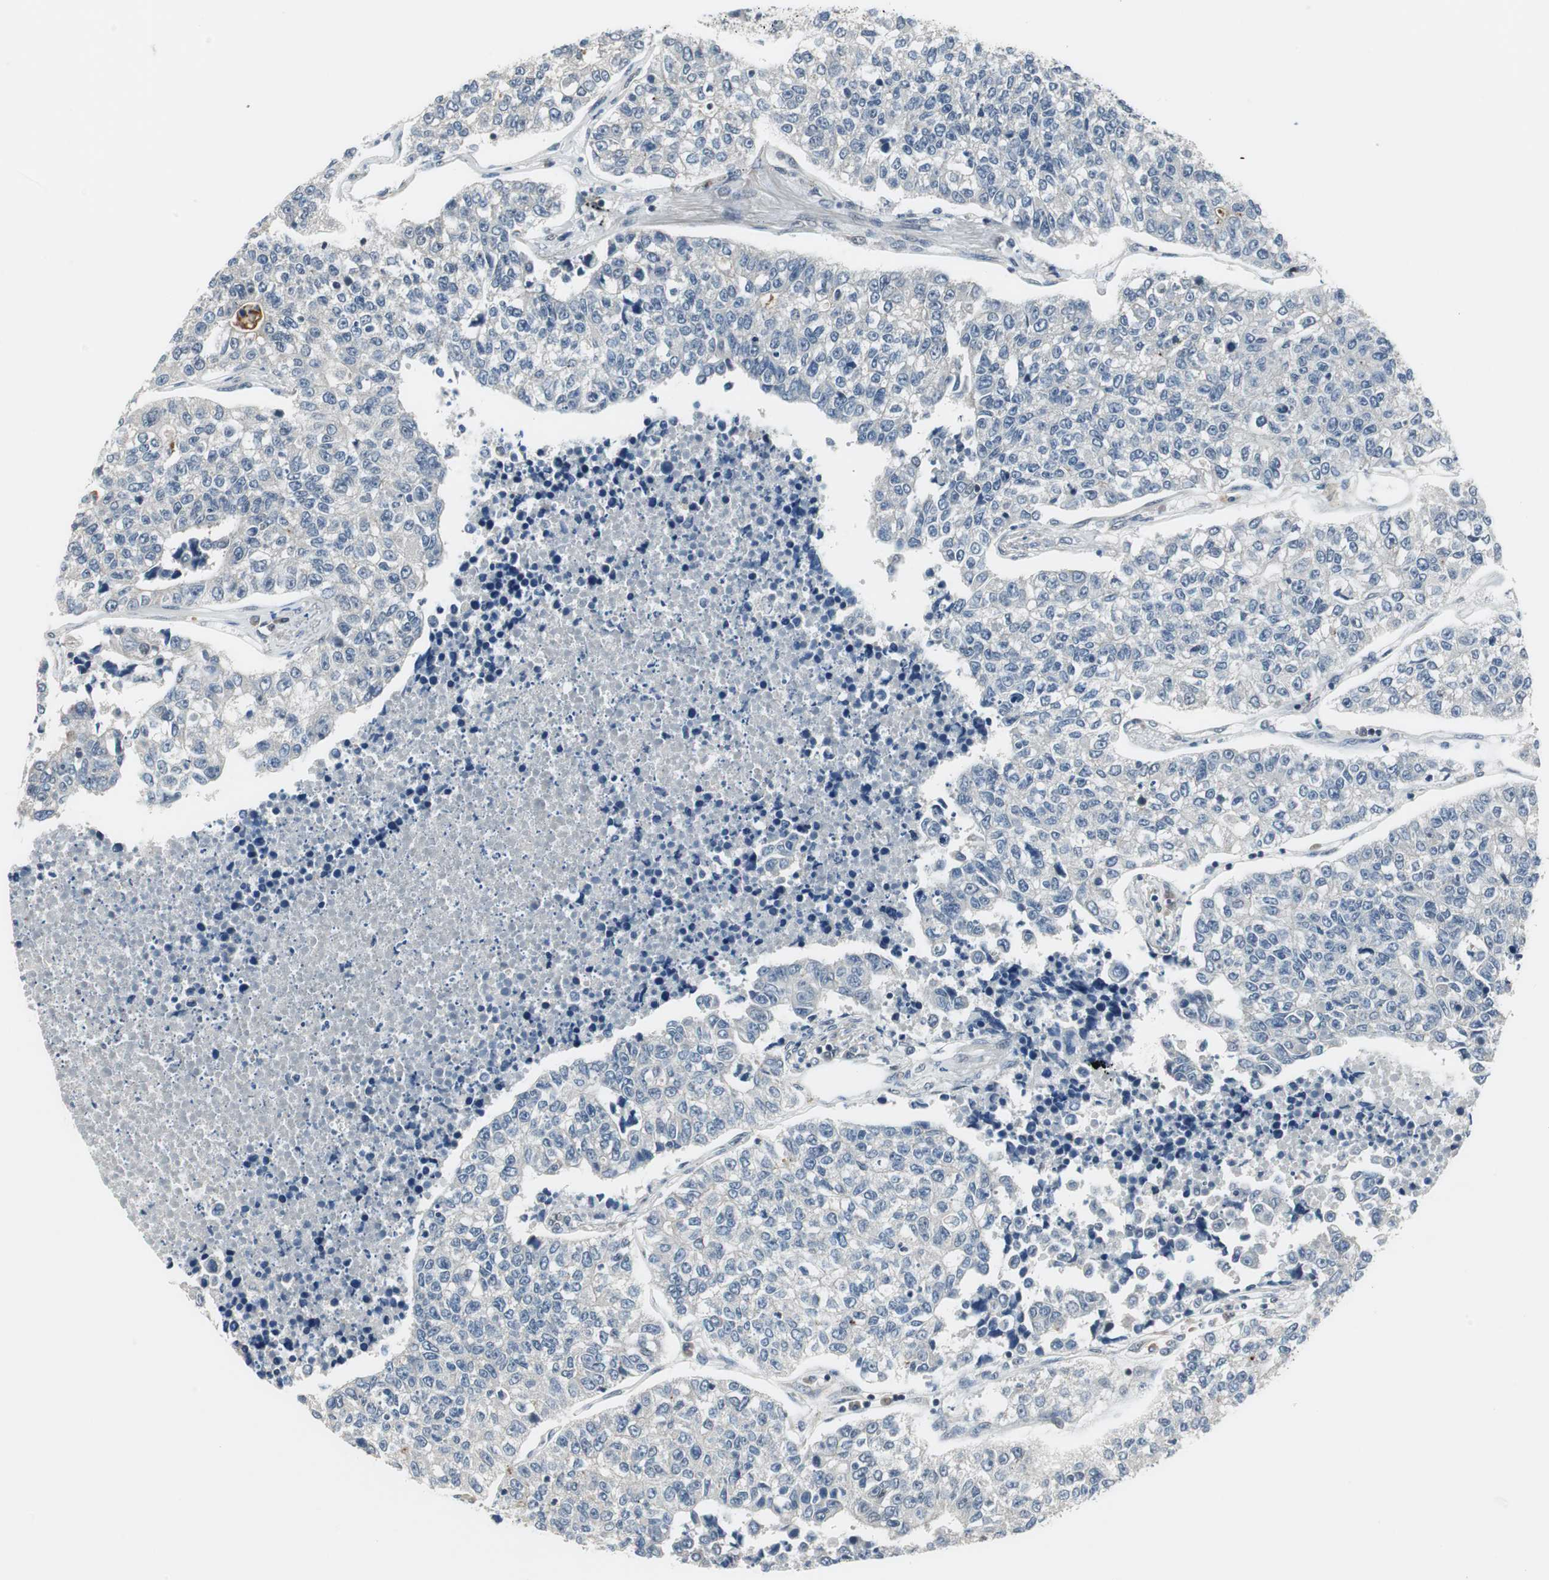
{"staining": {"intensity": "negative", "quantity": "none", "location": "none"}, "tissue": "lung cancer", "cell_type": "Tumor cells", "image_type": "cancer", "snomed": [{"axis": "morphology", "description": "Adenocarcinoma, NOS"}, {"axis": "topography", "description": "Lung"}], "caption": "Tumor cells are negative for protein expression in human lung adenocarcinoma. The staining is performed using DAB (3,3'-diaminobenzidine) brown chromogen with nuclei counter-stained in using hematoxylin.", "gene": "MAFB", "patient": {"sex": "male", "age": 49}}